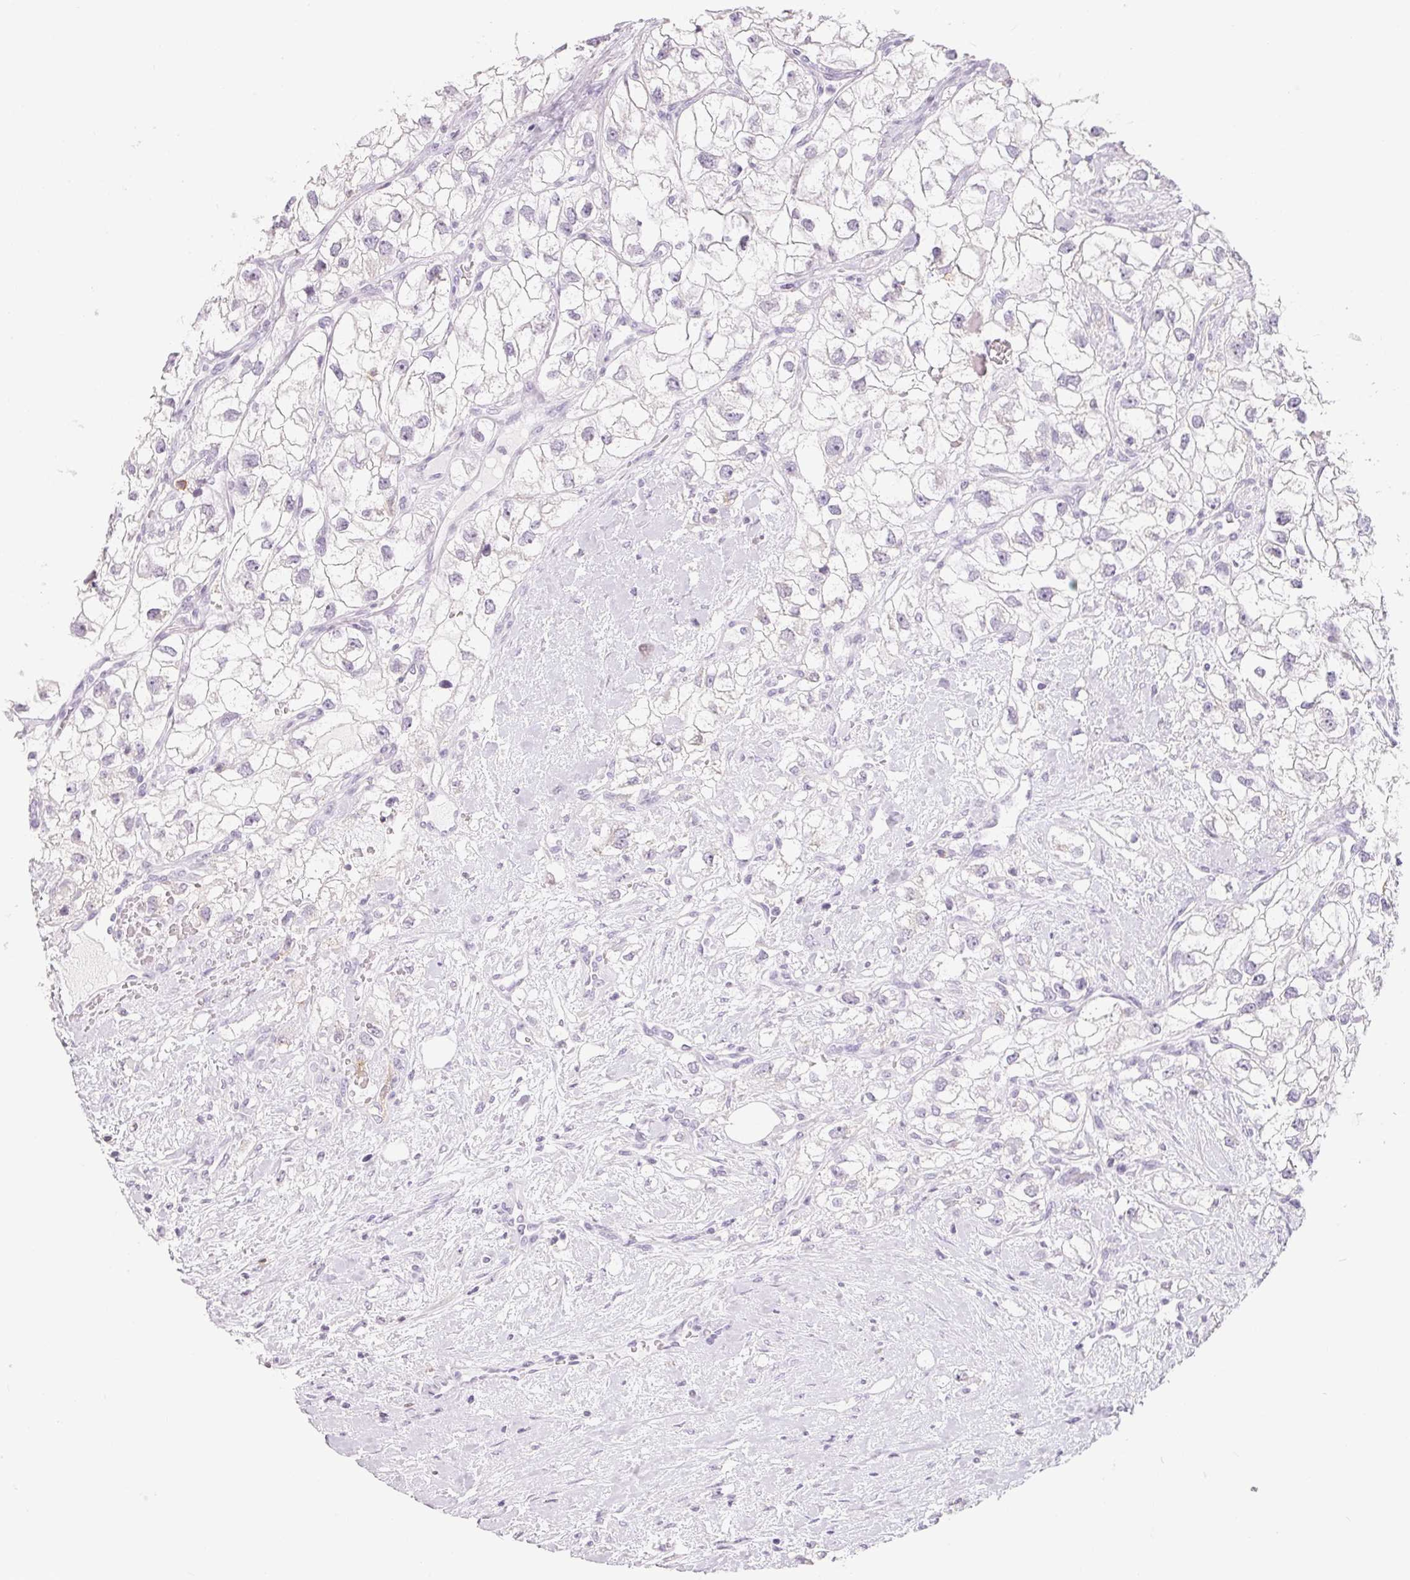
{"staining": {"intensity": "negative", "quantity": "none", "location": "none"}, "tissue": "renal cancer", "cell_type": "Tumor cells", "image_type": "cancer", "snomed": [{"axis": "morphology", "description": "Adenocarcinoma, NOS"}, {"axis": "topography", "description": "Kidney"}], "caption": "DAB (3,3'-diaminobenzidine) immunohistochemical staining of adenocarcinoma (renal) displays no significant positivity in tumor cells.", "gene": "CD69", "patient": {"sex": "male", "age": 59}}